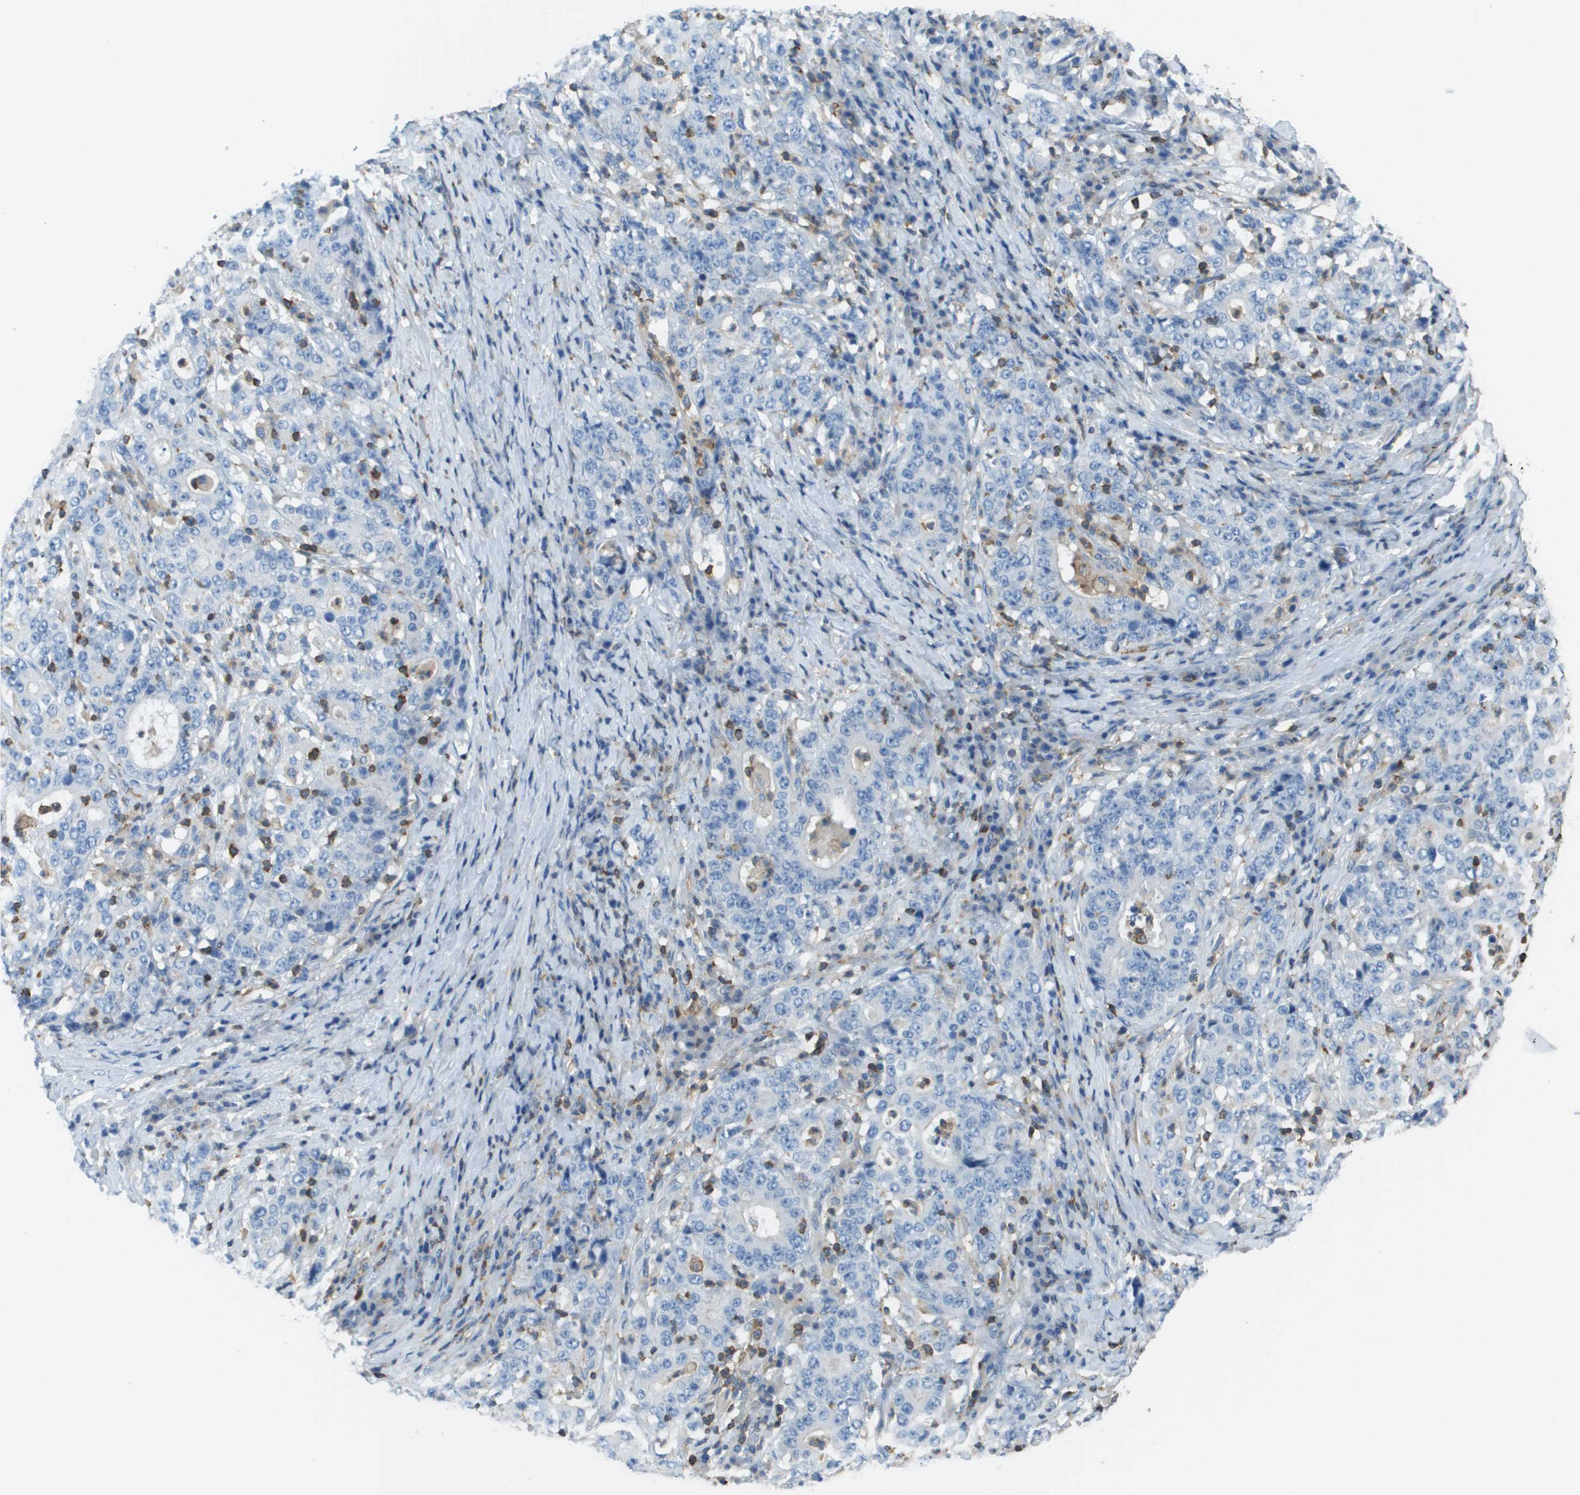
{"staining": {"intensity": "negative", "quantity": "none", "location": "none"}, "tissue": "stomach cancer", "cell_type": "Tumor cells", "image_type": "cancer", "snomed": [{"axis": "morphology", "description": "Normal tissue, NOS"}, {"axis": "morphology", "description": "Adenocarcinoma, NOS"}, {"axis": "topography", "description": "Stomach, upper"}, {"axis": "topography", "description": "Stomach"}], "caption": "Tumor cells show no significant staining in stomach cancer.", "gene": "APBB1IP", "patient": {"sex": "male", "age": 59}}